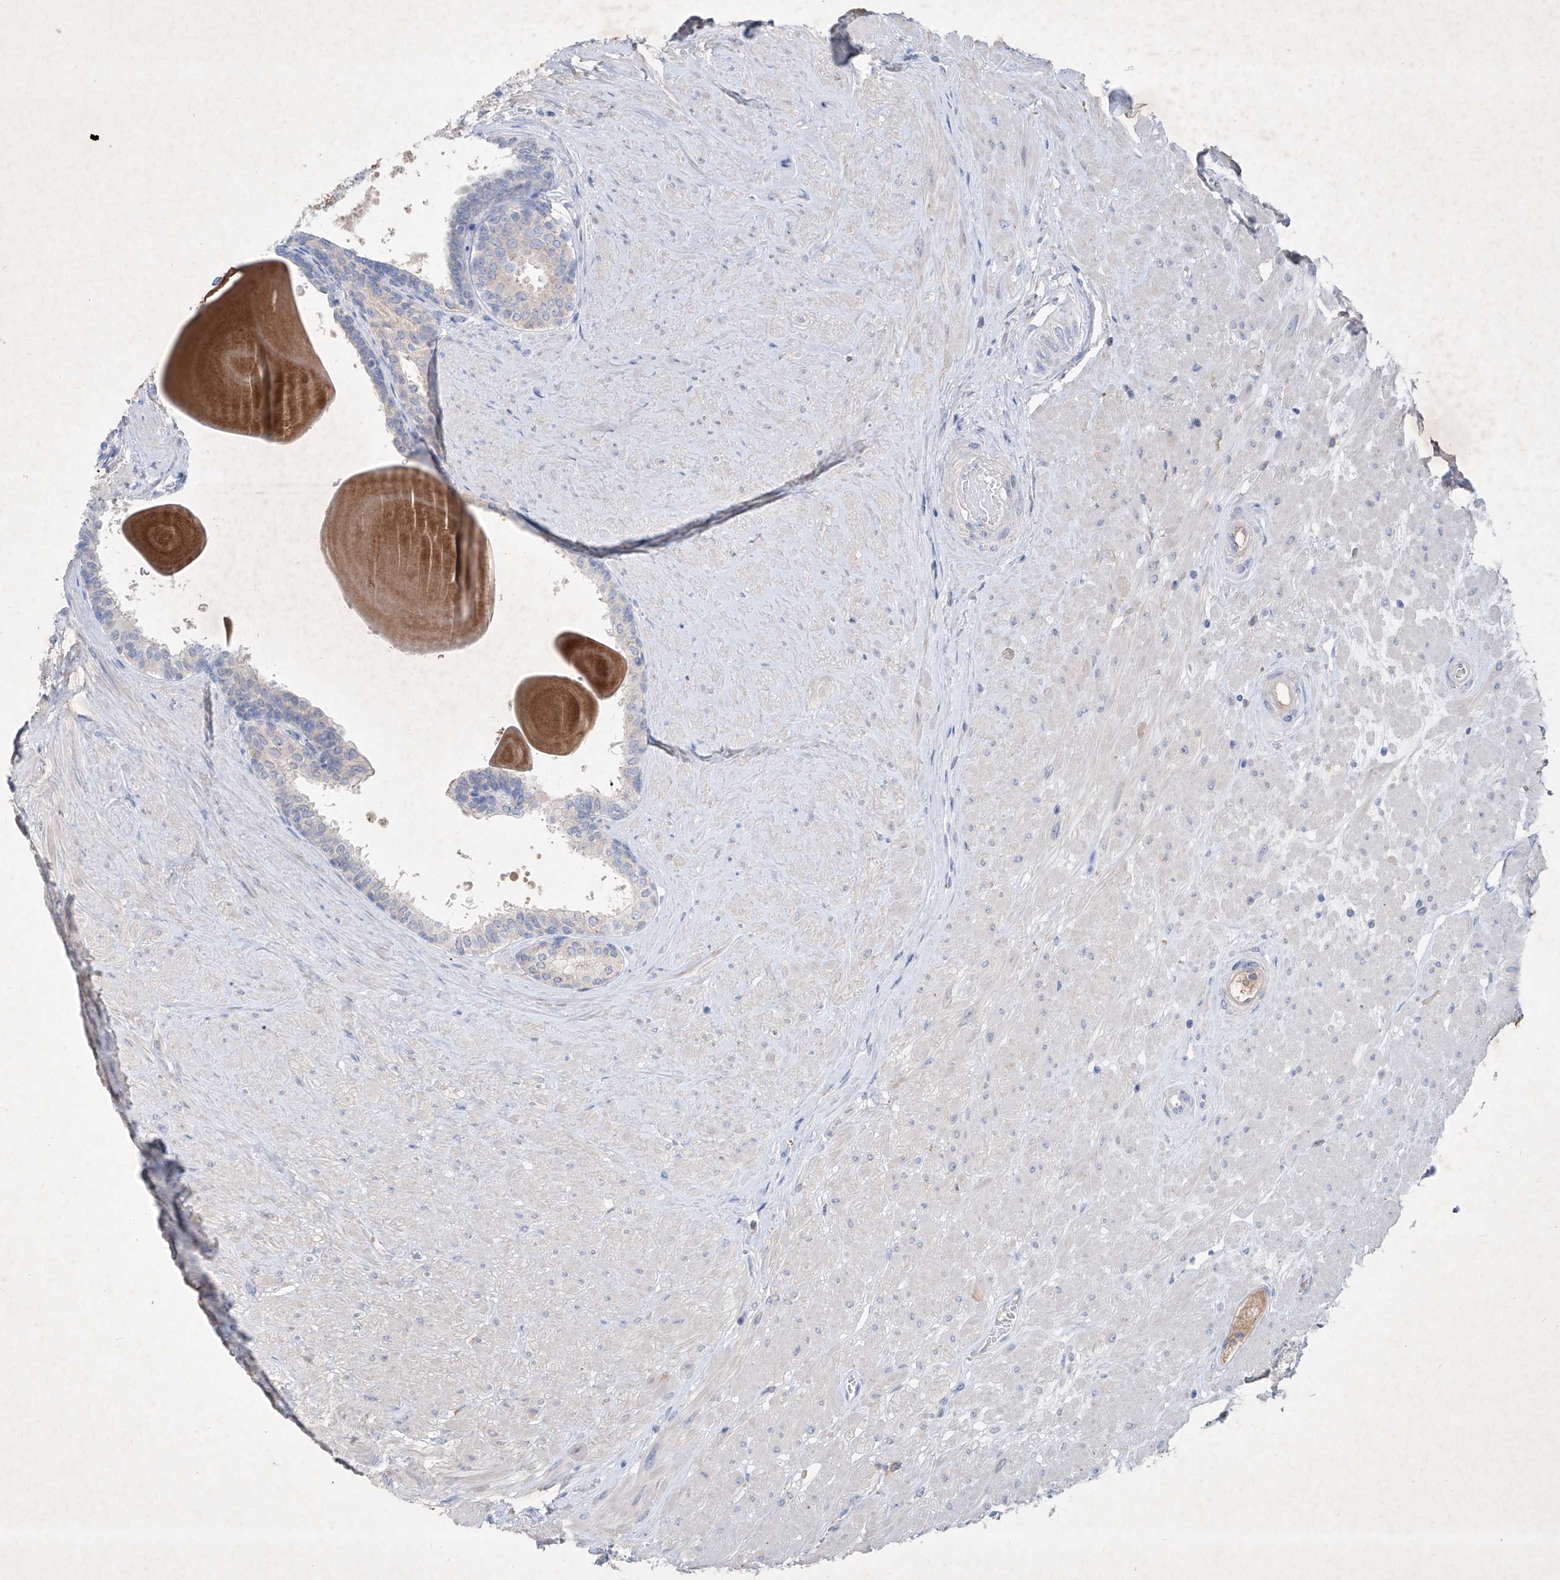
{"staining": {"intensity": "weak", "quantity": "<25%", "location": "cytoplasmic/membranous"}, "tissue": "prostate", "cell_type": "Glandular cells", "image_type": "normal", "snomed": [{"axis": "morphology", "description": "Normal tissue, NOS"}, {"axis": "topography", "description": "Prostate"}], "caption": "Glandular cells show no significant protein positivity in unremarkable prostate. (Brightfield microscopy of DAB (3,3'-diaminobenzidine) immunohistochemistry at high magnification).", "gene": "ASNS", "patient": {"sex": "male", "age": 48}}